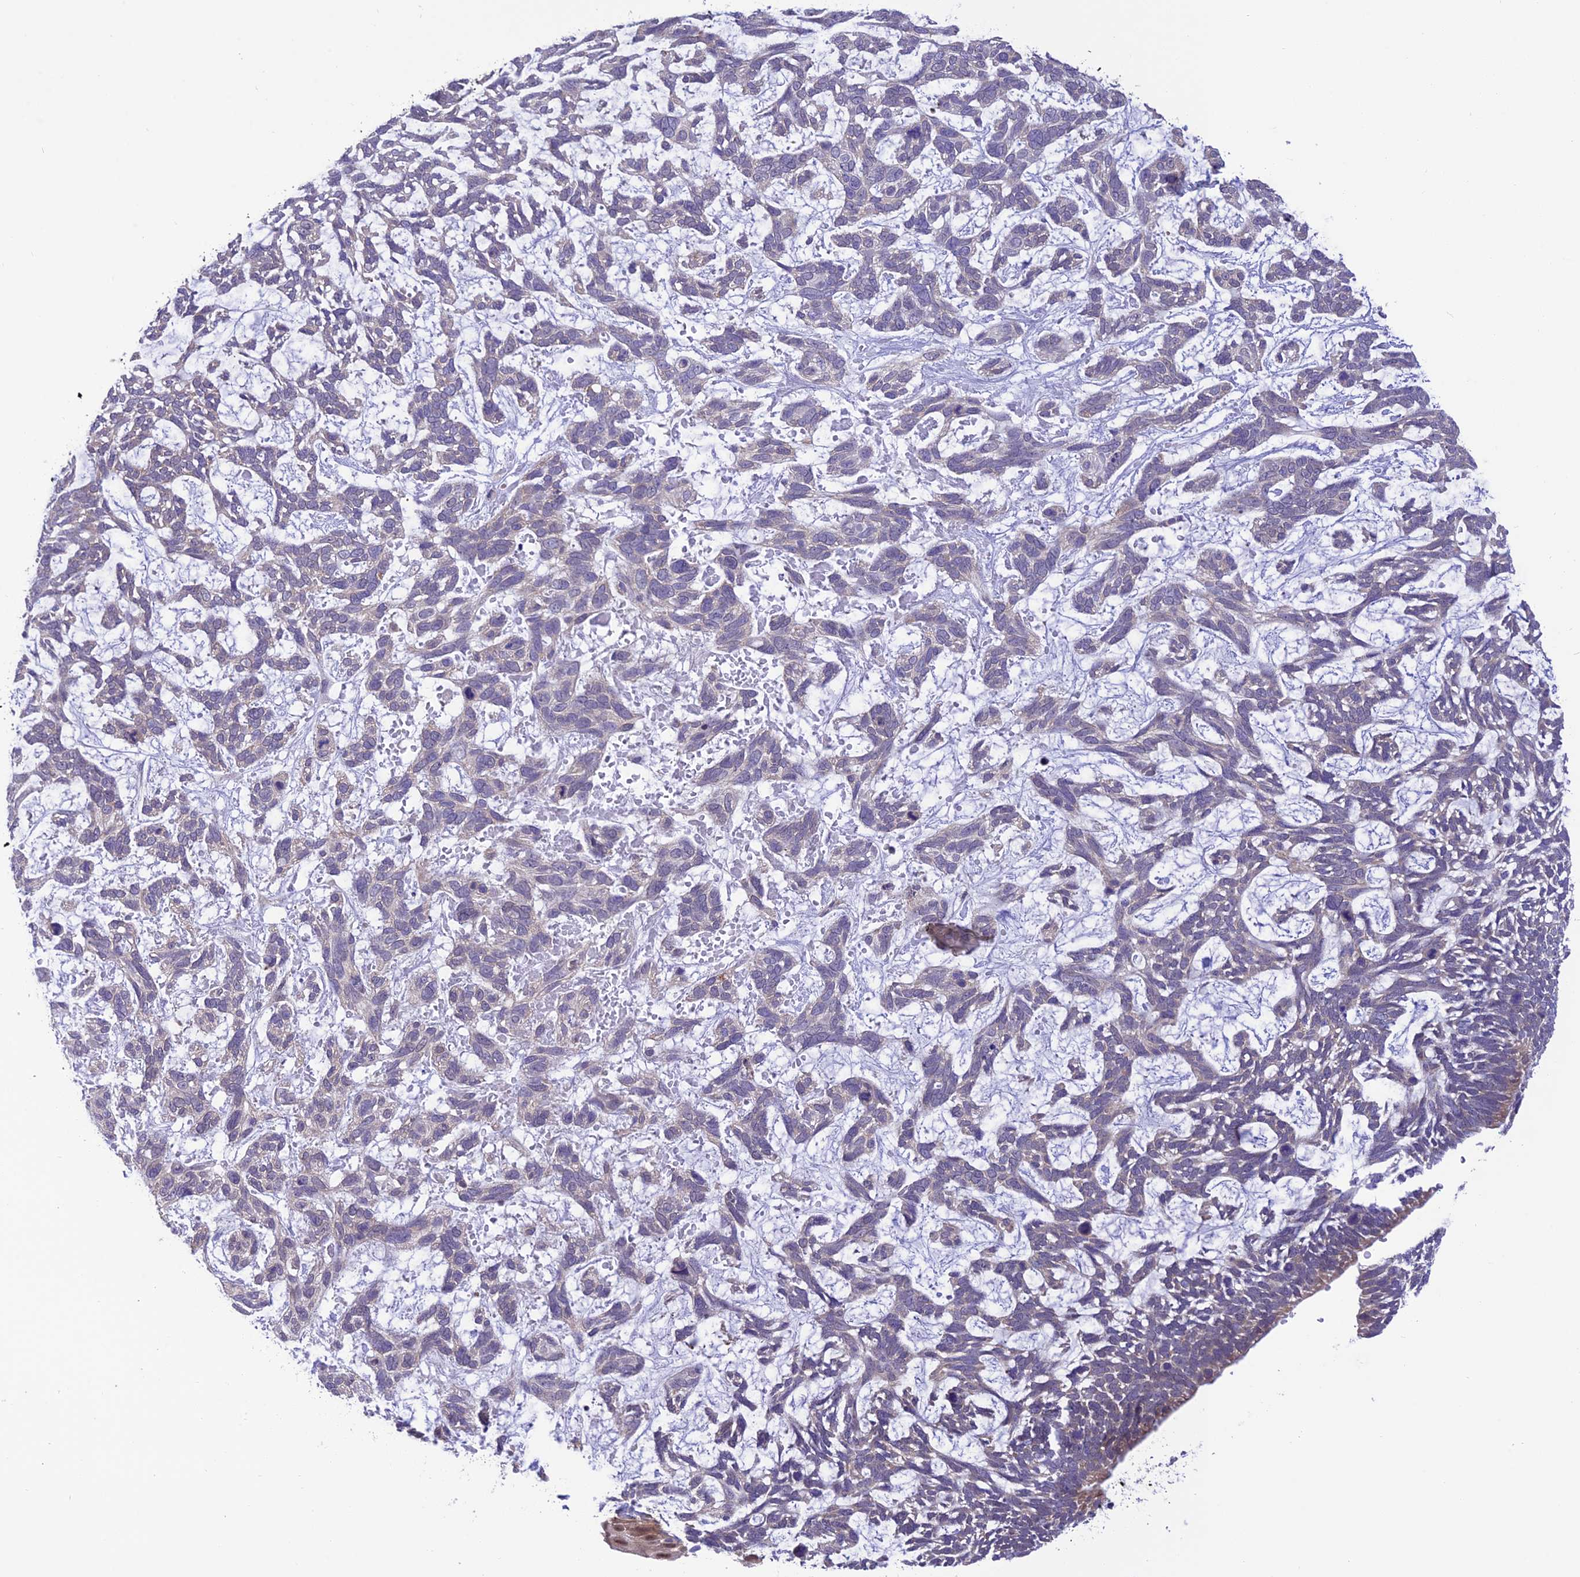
{"staining": {"intensity": "negative", "quantity": "none", "location": "none"}, "tissue": "skin cancer", "cell_type": "Tumor cells", "image_type": "cancer", "snomed": [{"axis": "morphology", "description": "Basal cell carcinoma"}, {"axis": "topography", "description": "Skin"}], "caption": "Immunohistochemistry of human skin cancer (basal cell carcinoma) exhibits no positivity in tumor cells.", "gene": "RNF126", "patient": {"sex": "male", "age": 88}}